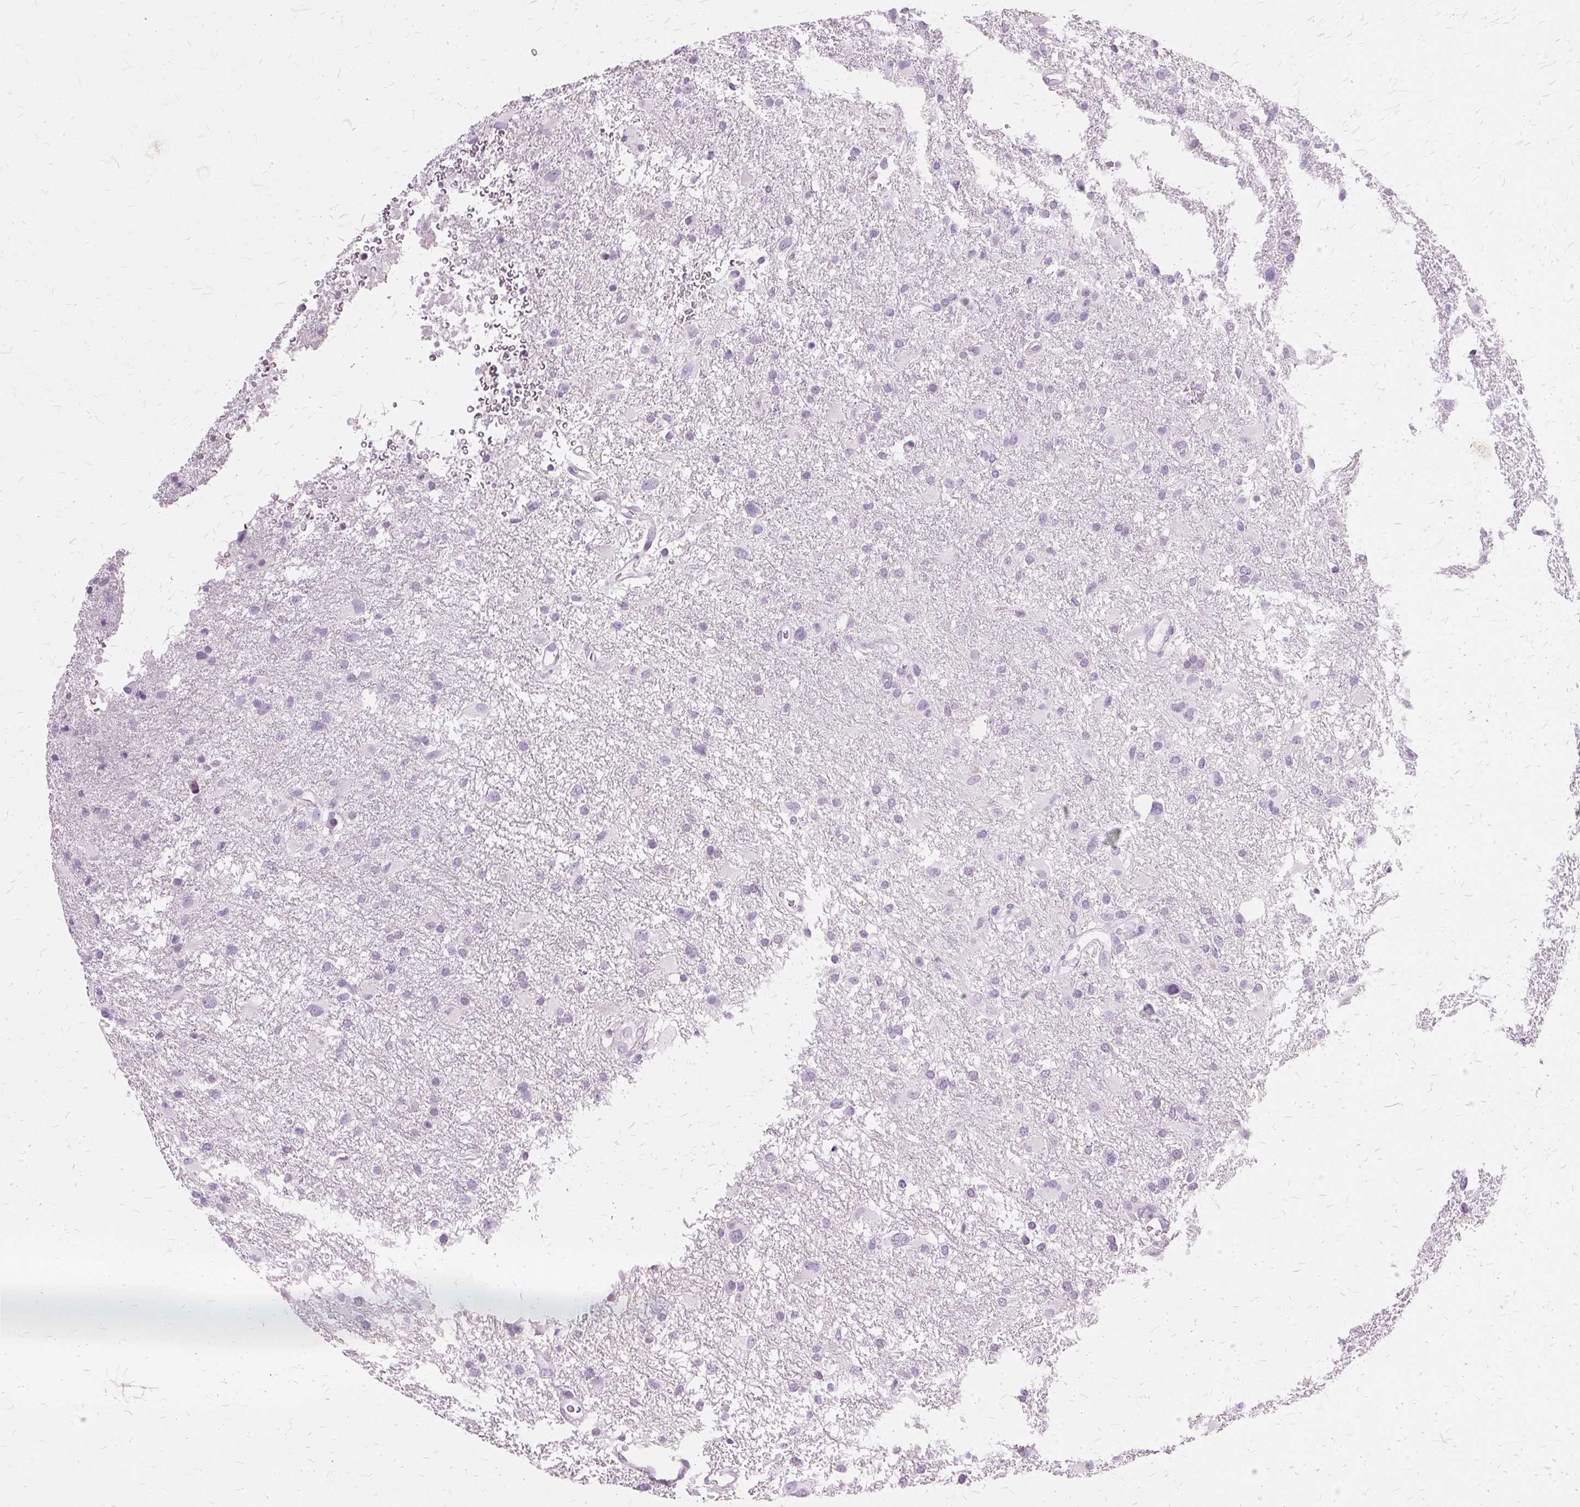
{"staining": {"intensity": "negative", "quantity": "none", "location": "none"}, "tissue": "glioma", "cell_type": "Tumor cells", "image_type": "cancer", "snomed": [{"axis": "morphology", "description": "Glioma, malignant, High grade"}, {"axis": "topography", "description": "Brain"}], "caption": "Immunohistochemistry (IHC) micrograph of neoplastic tissue: glioma stained with DAB reveals no significant protein positivity in tumor cells.", "gene": "SLC45A3", "patient": {"sex": "male", "age": 53}}